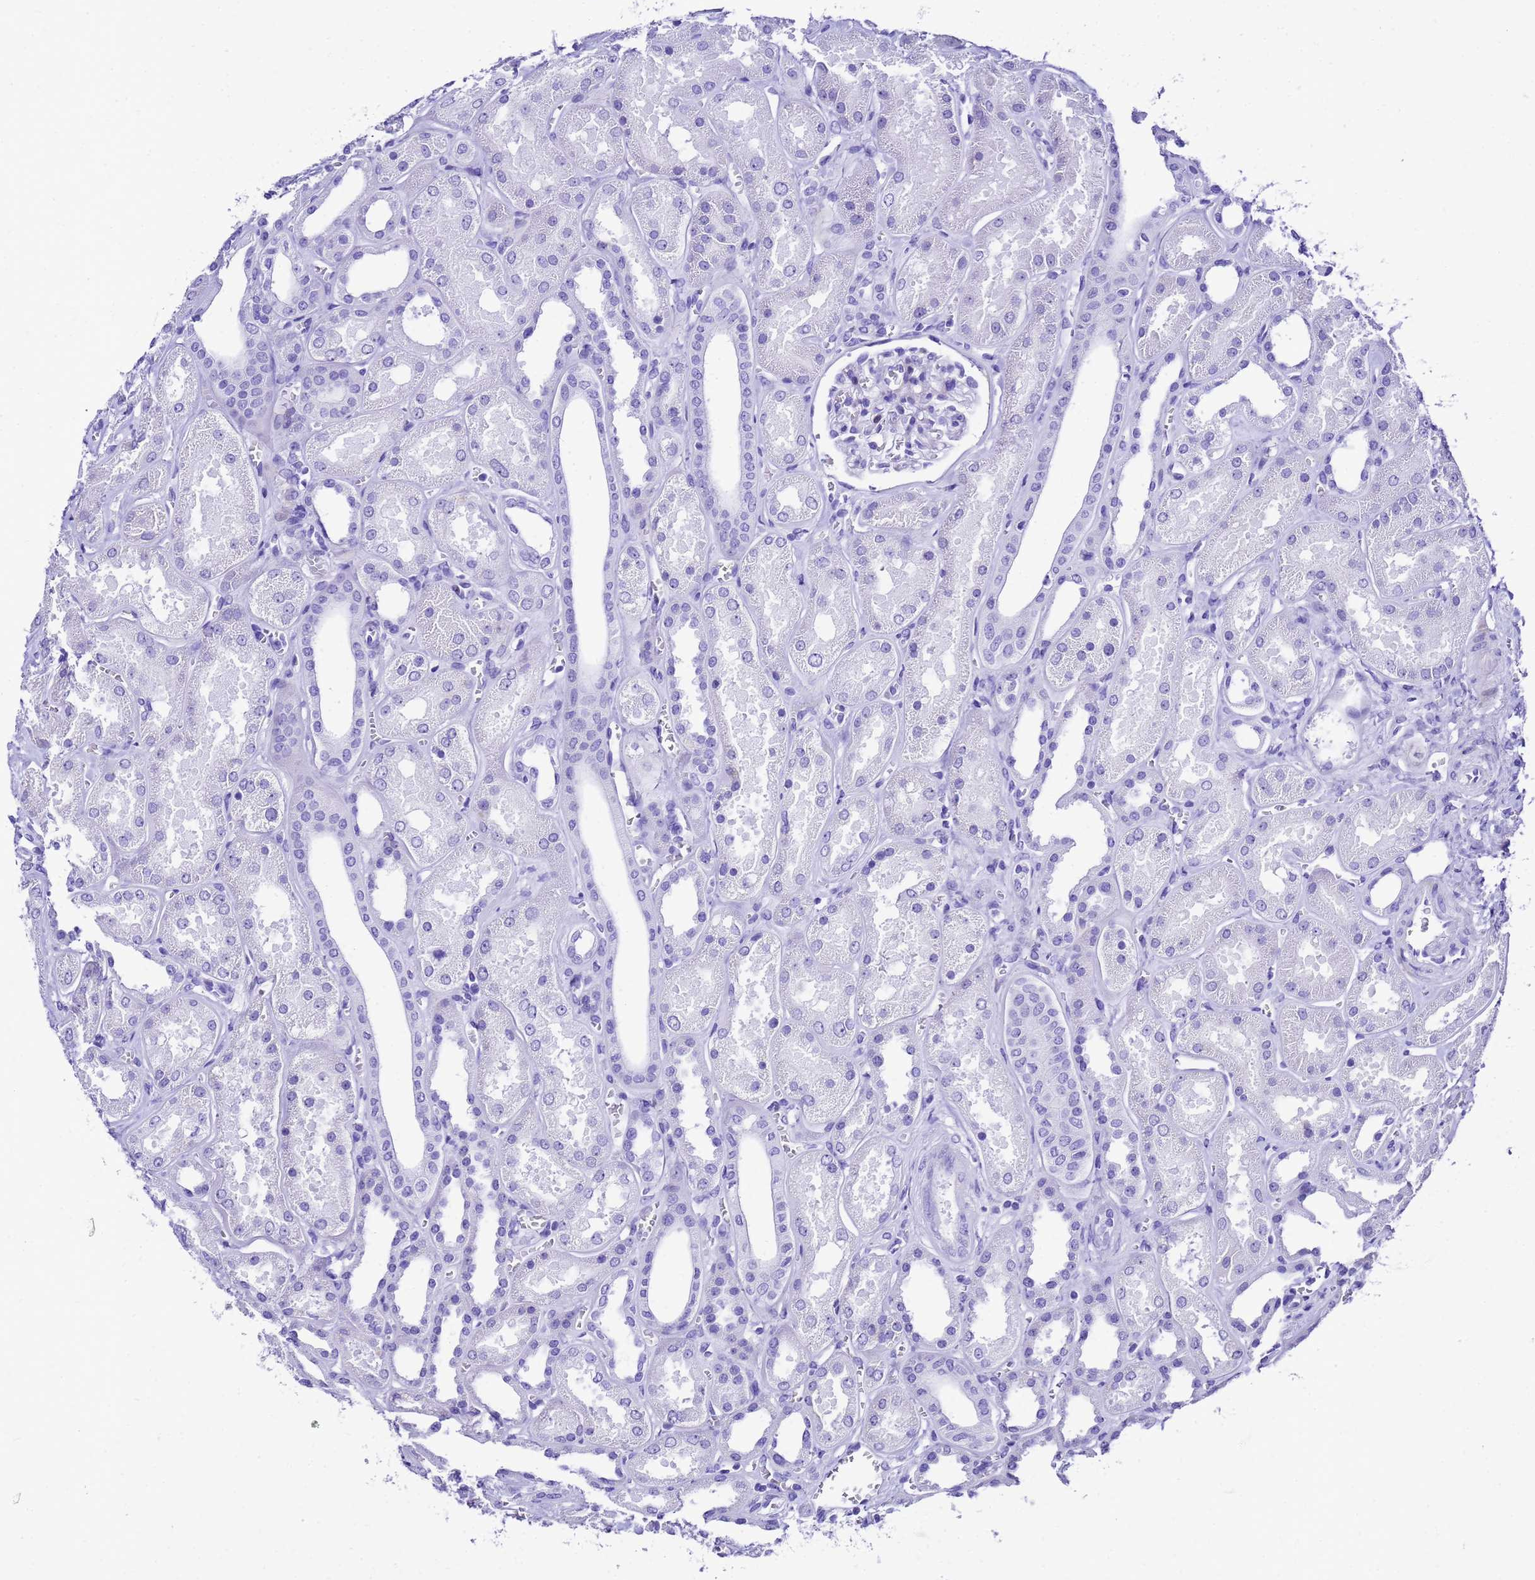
{"staining": {"intensity": "negative", "quantity": "none", "location": "none"}, "tissue": "kidney", "cell_type": "Cells in glomeruli", "image_type": "normal", "snomed": [{"axis": "morphology", "description": "Normal tissue, NOS"}, {"axis": "morphology", "description": "Adenocarcinoma, NOS"}, {"axis": "topography", "description": "Kidney"}], "caption": "Cells in glomeruli show no significant expression in benign kidney. (DAB immunohistochemistry with hematoxylin counter stain).", "gene": "UGT2A1", "patient": {"sex": "female", "age": 68}}